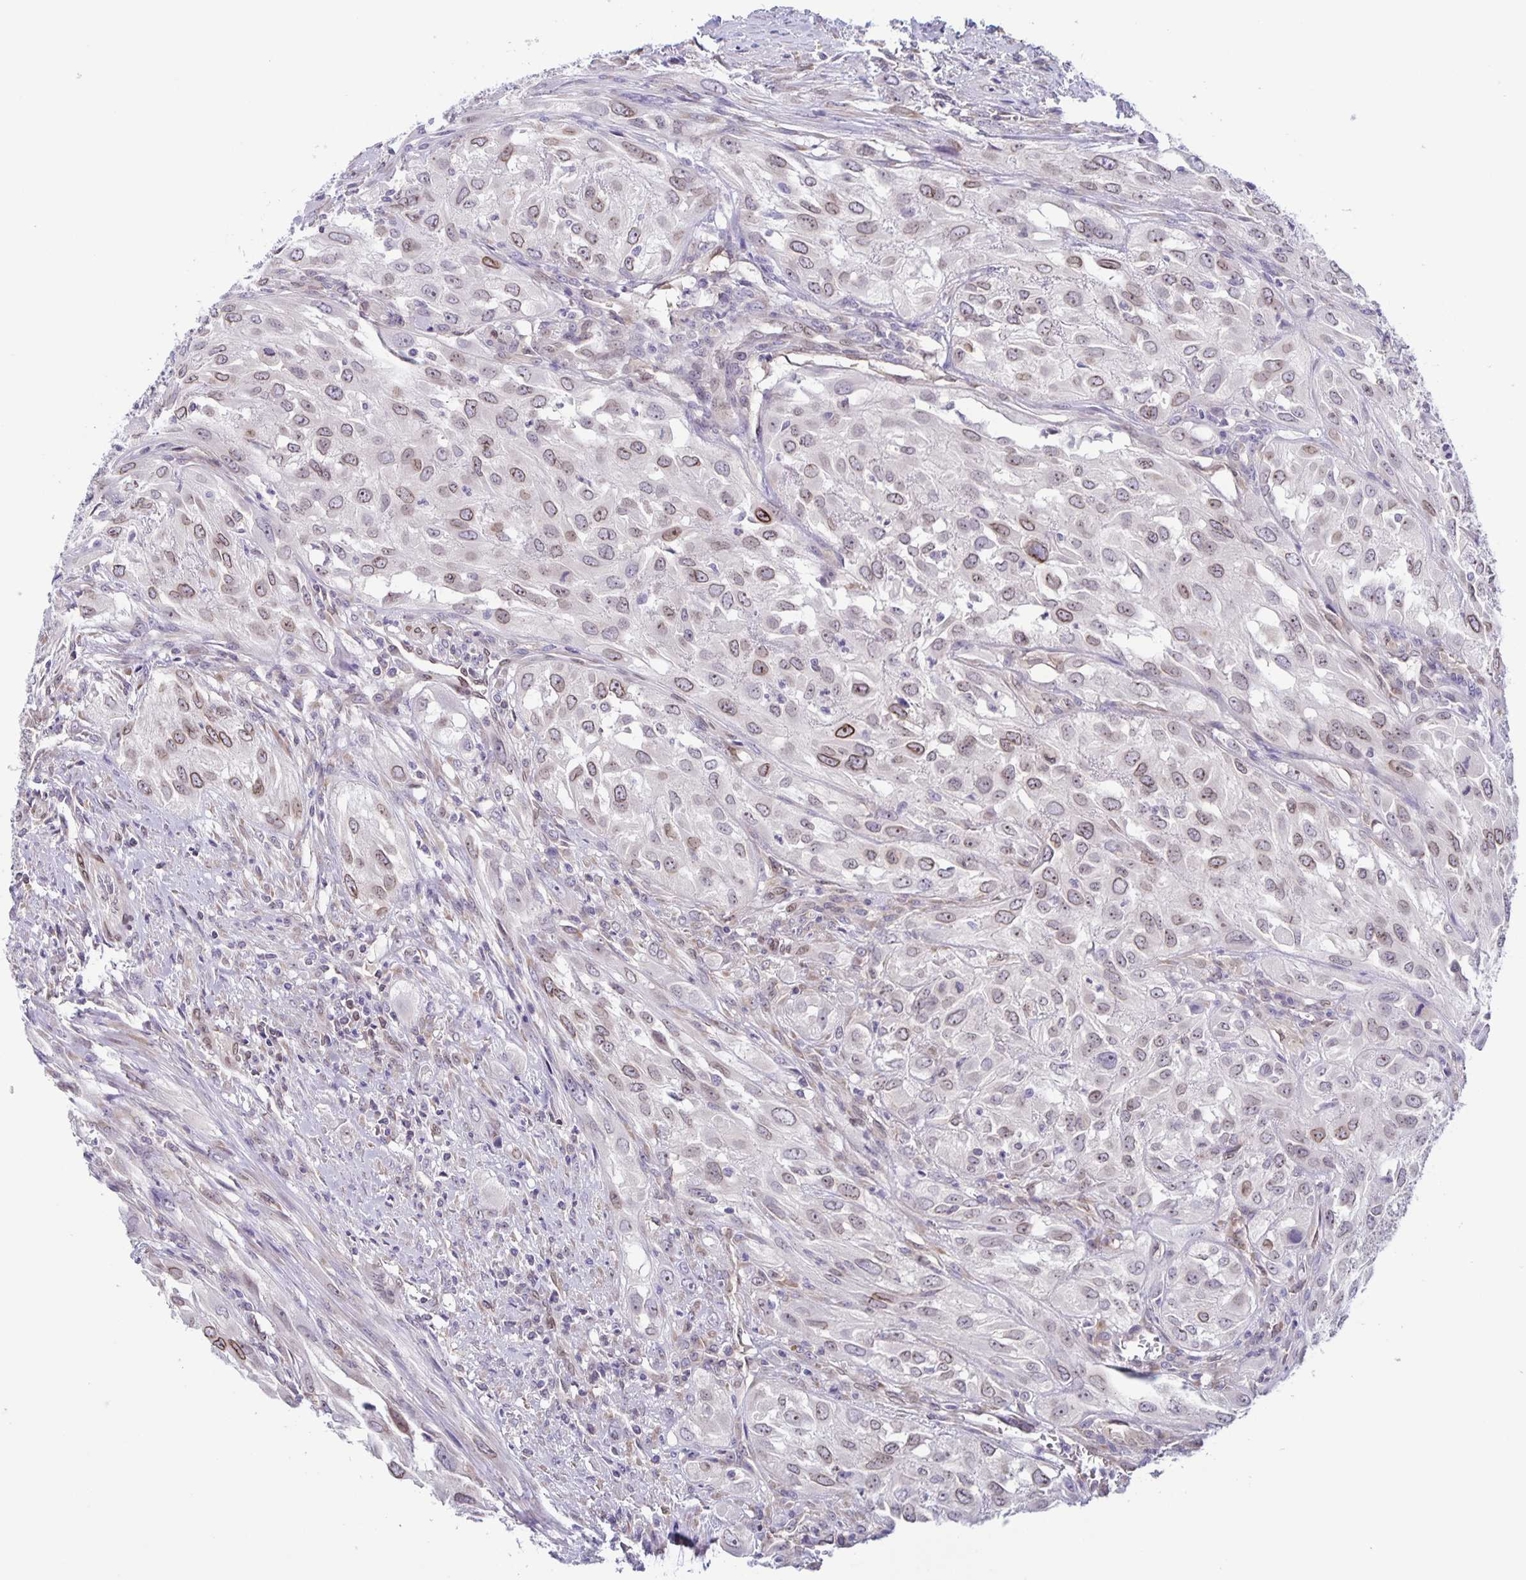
{"staining": {"intensity": "weak", "quantity": "25%-75%", "location": "cytoplasmic/membranous,nuclear"}, "tissue": "urothelial cancer", "cell_type": "Tumor cells", "image_type": "cancer", "snomed": [{"axis": "morphology", "description": "Urothelial carcinoma, High grade"}, {"axis": "topography", "description": "Urinary bladder"}], "caption": "Immunohistochemistry (IHC) photomicrograph of neoplastic tissue: high-grade urothelial carcinoma stained using immunohistochemistry (IHC) exhibits low levels of weak protein expression localized specifically in the cytoplasmic/membranous and nuclear of tumor cells, appearing as a cytoplasmic/membranous and nuclear brown color.", "gene": "SYNE2", "patient": {"sex": "male", "age": 67}}